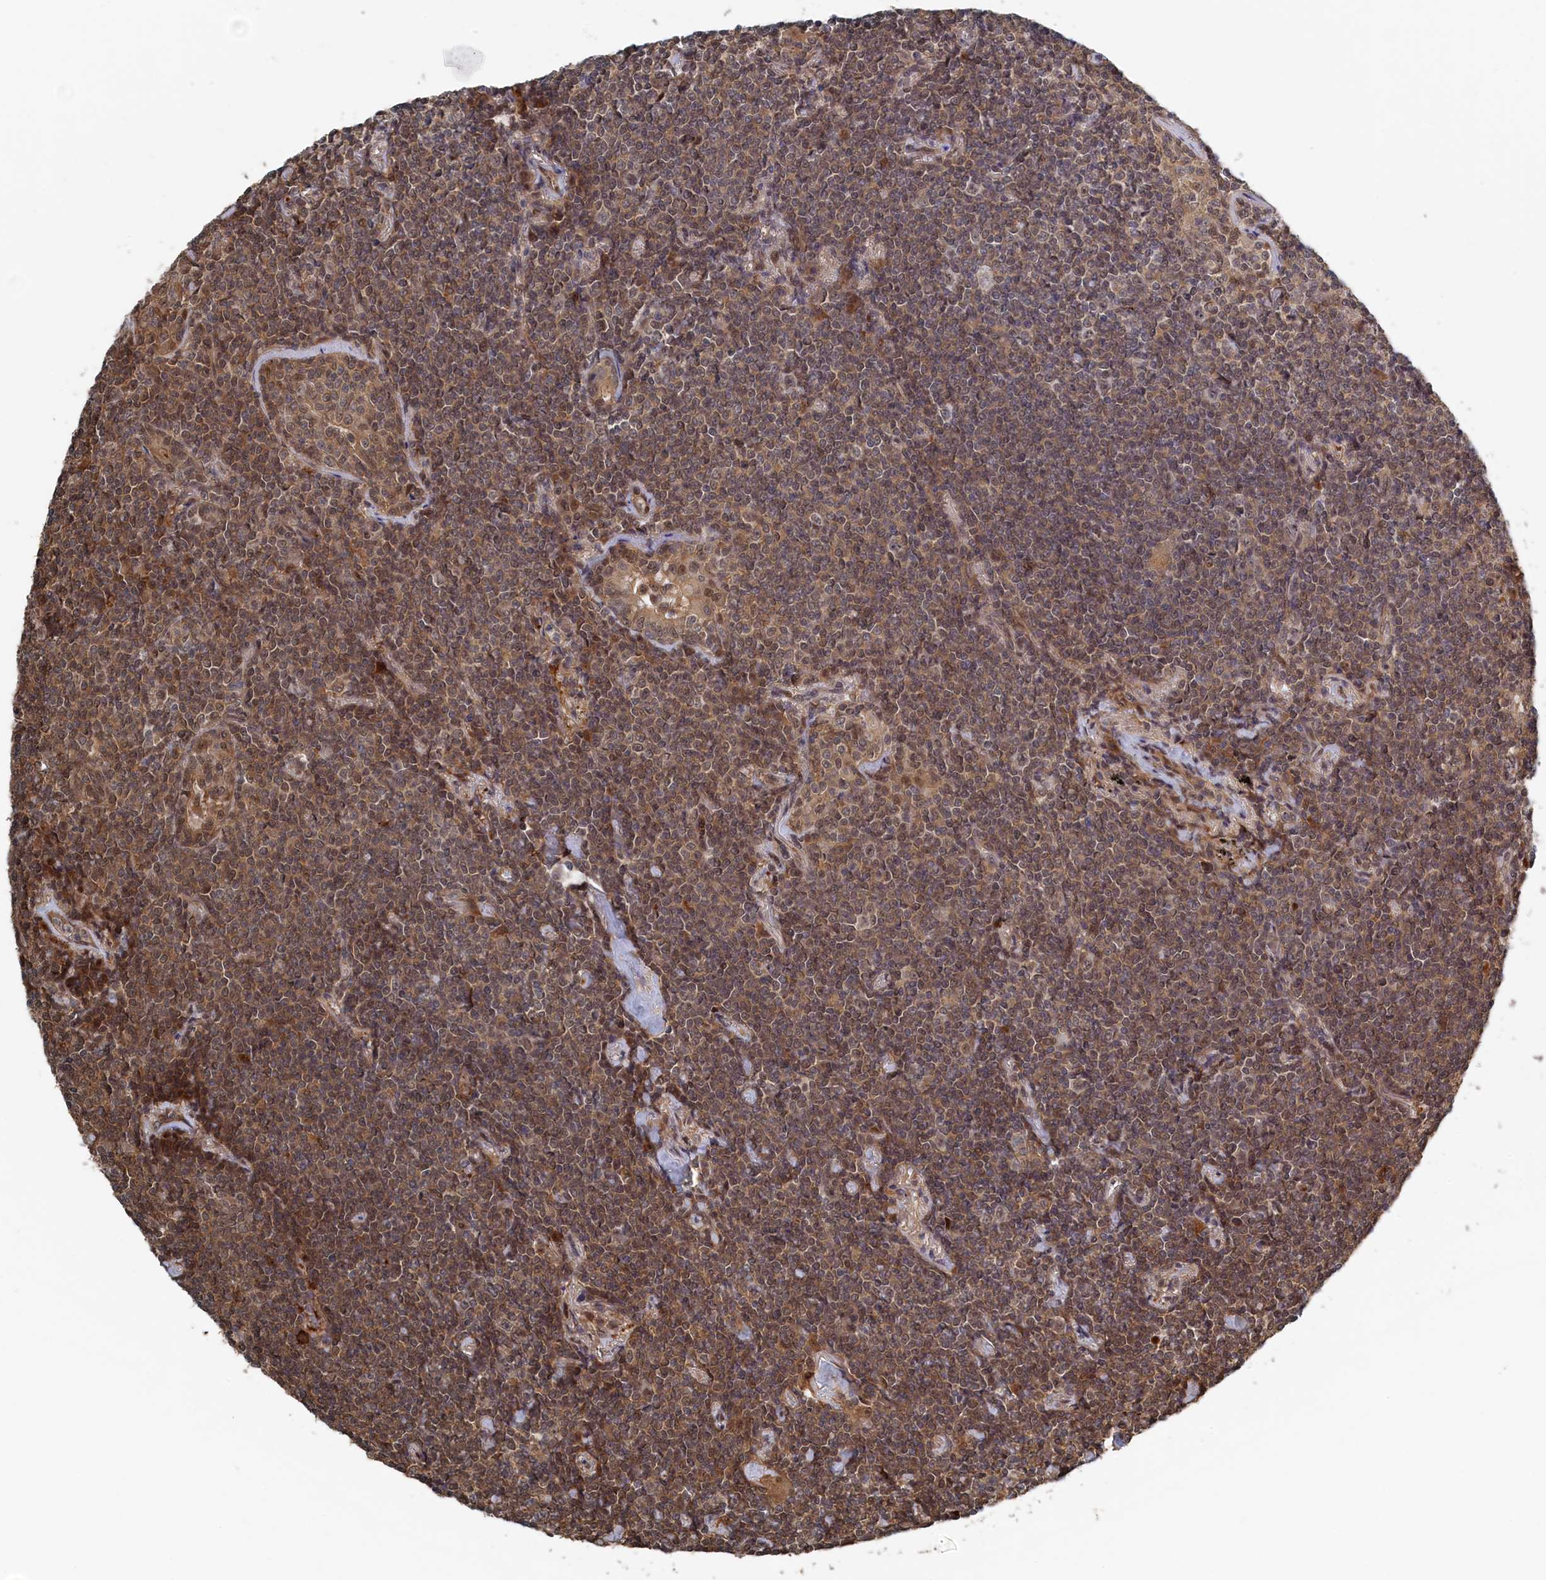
{"staining": {"intensity": "weak", "quantity": "25%-75%", "location": "cytoplasmic/membranous,nuclear"}, "tissue": "lymphoma", "cell_type": "Tumor cells", "image_type": "cancer", "snomed": [{"axis": "morphology", "description": "Malignant lymphoma, non-Hodgkin's type, Low grade"}, {"axis": "topography", "description": "Lung"}], "caption": "Tumor cells demonstrate low levels of weak cytoplasmic/membranous and nuclear expression in about 25%-75% of cells in low-grade malignant lymphoma, non-Hodgkin's type.", "gene": "ELOVL6", "patient": {"sex": "female", "age": 71}}